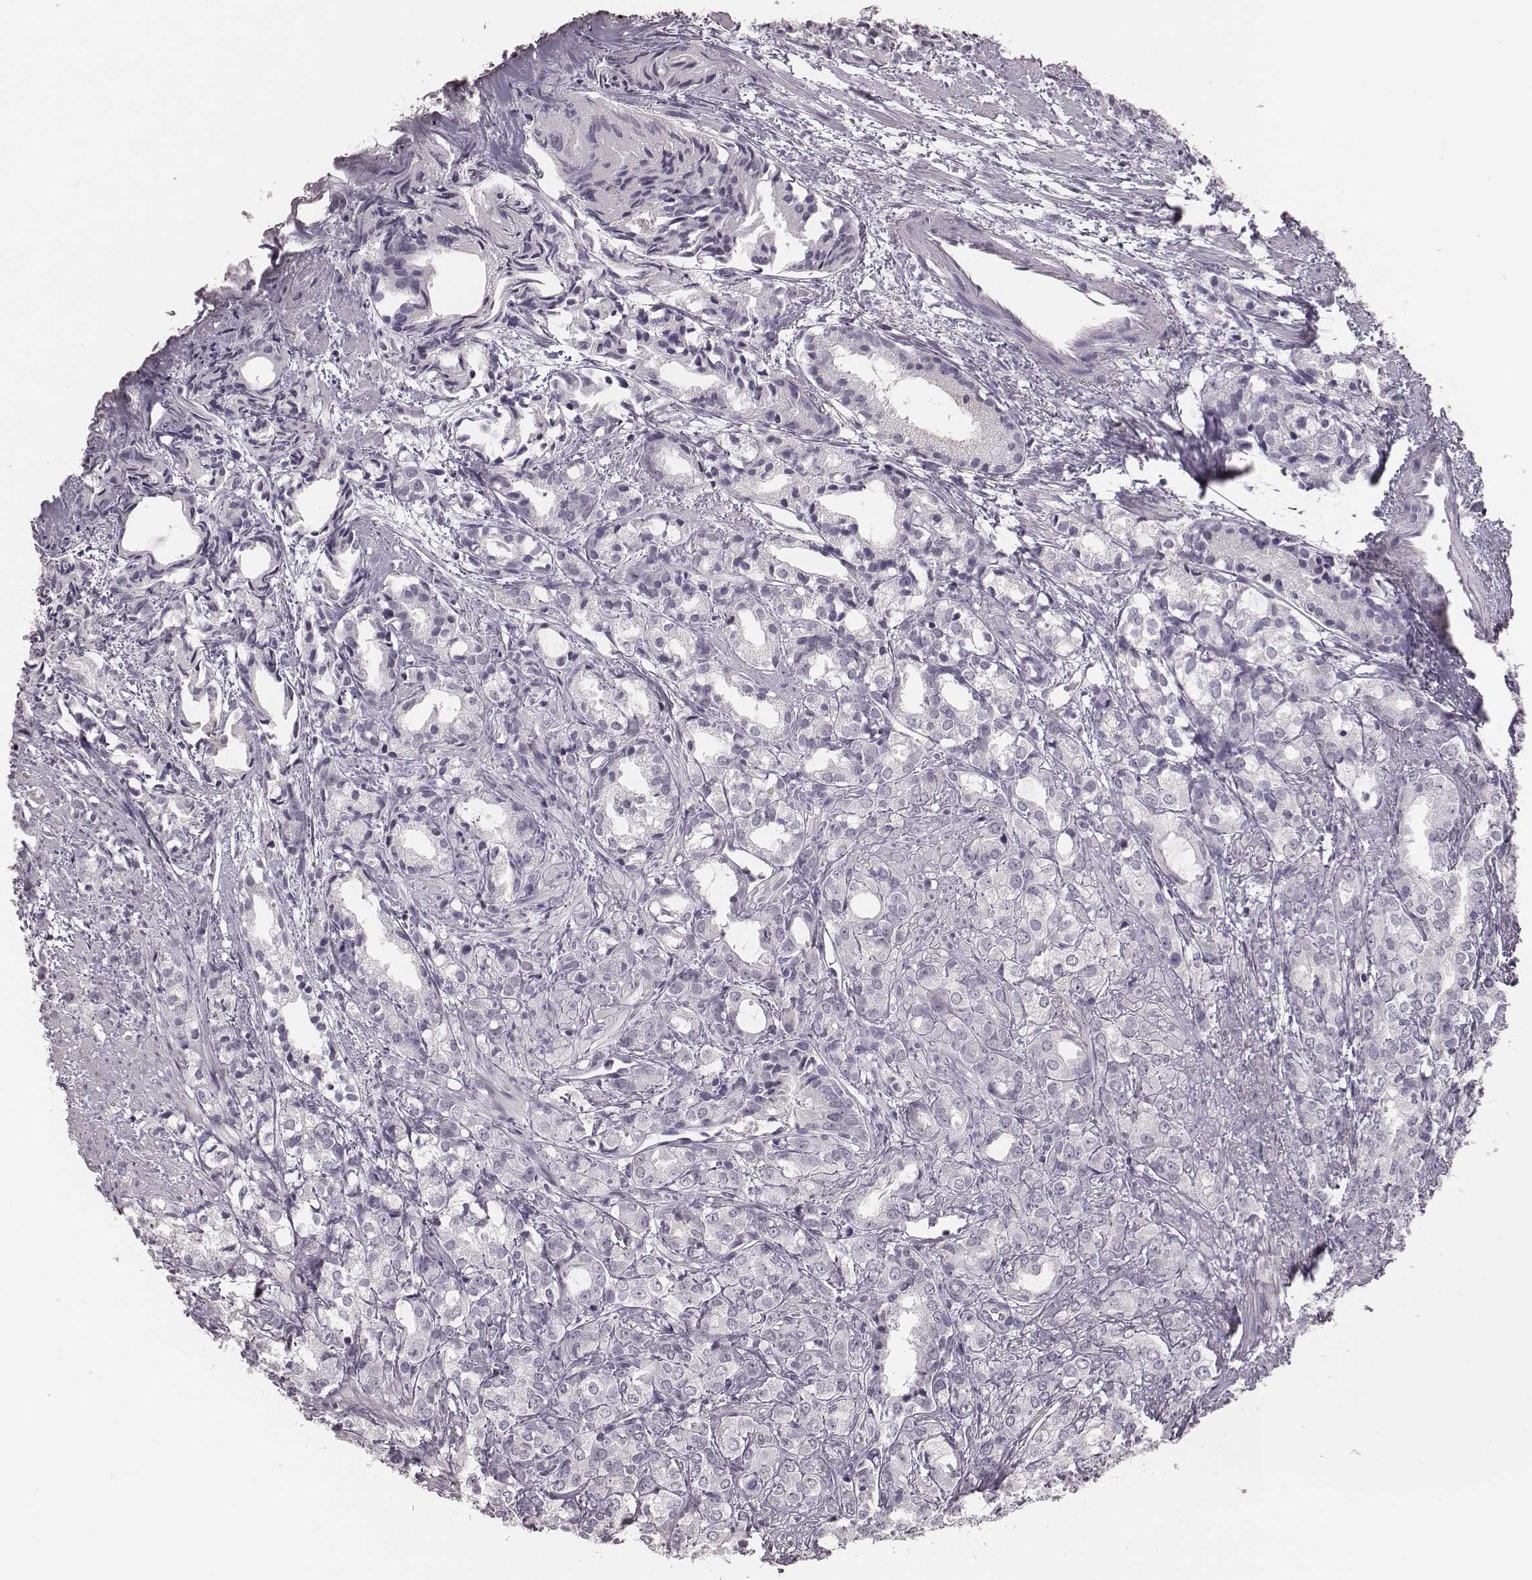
{"staining": {"intensity": "negative", "quantity": "none", "location": "none"}, "tissue": "prostate cancer", "cell_type": "Tumor cells", "image_type": "cancer", "snomed": [{"axis": "morphology", "description": "Adenocarcinoma, High grade"}, {"axis": "topography", "description": "Prostate"}], "caption": "This is an immunohistochemistry image of prostate cancer (high-grade adenocarcinoma). There is no staining in tumor cells.", "gene": "CSHL1", "patient": {"sex": "male", "age": 79}}